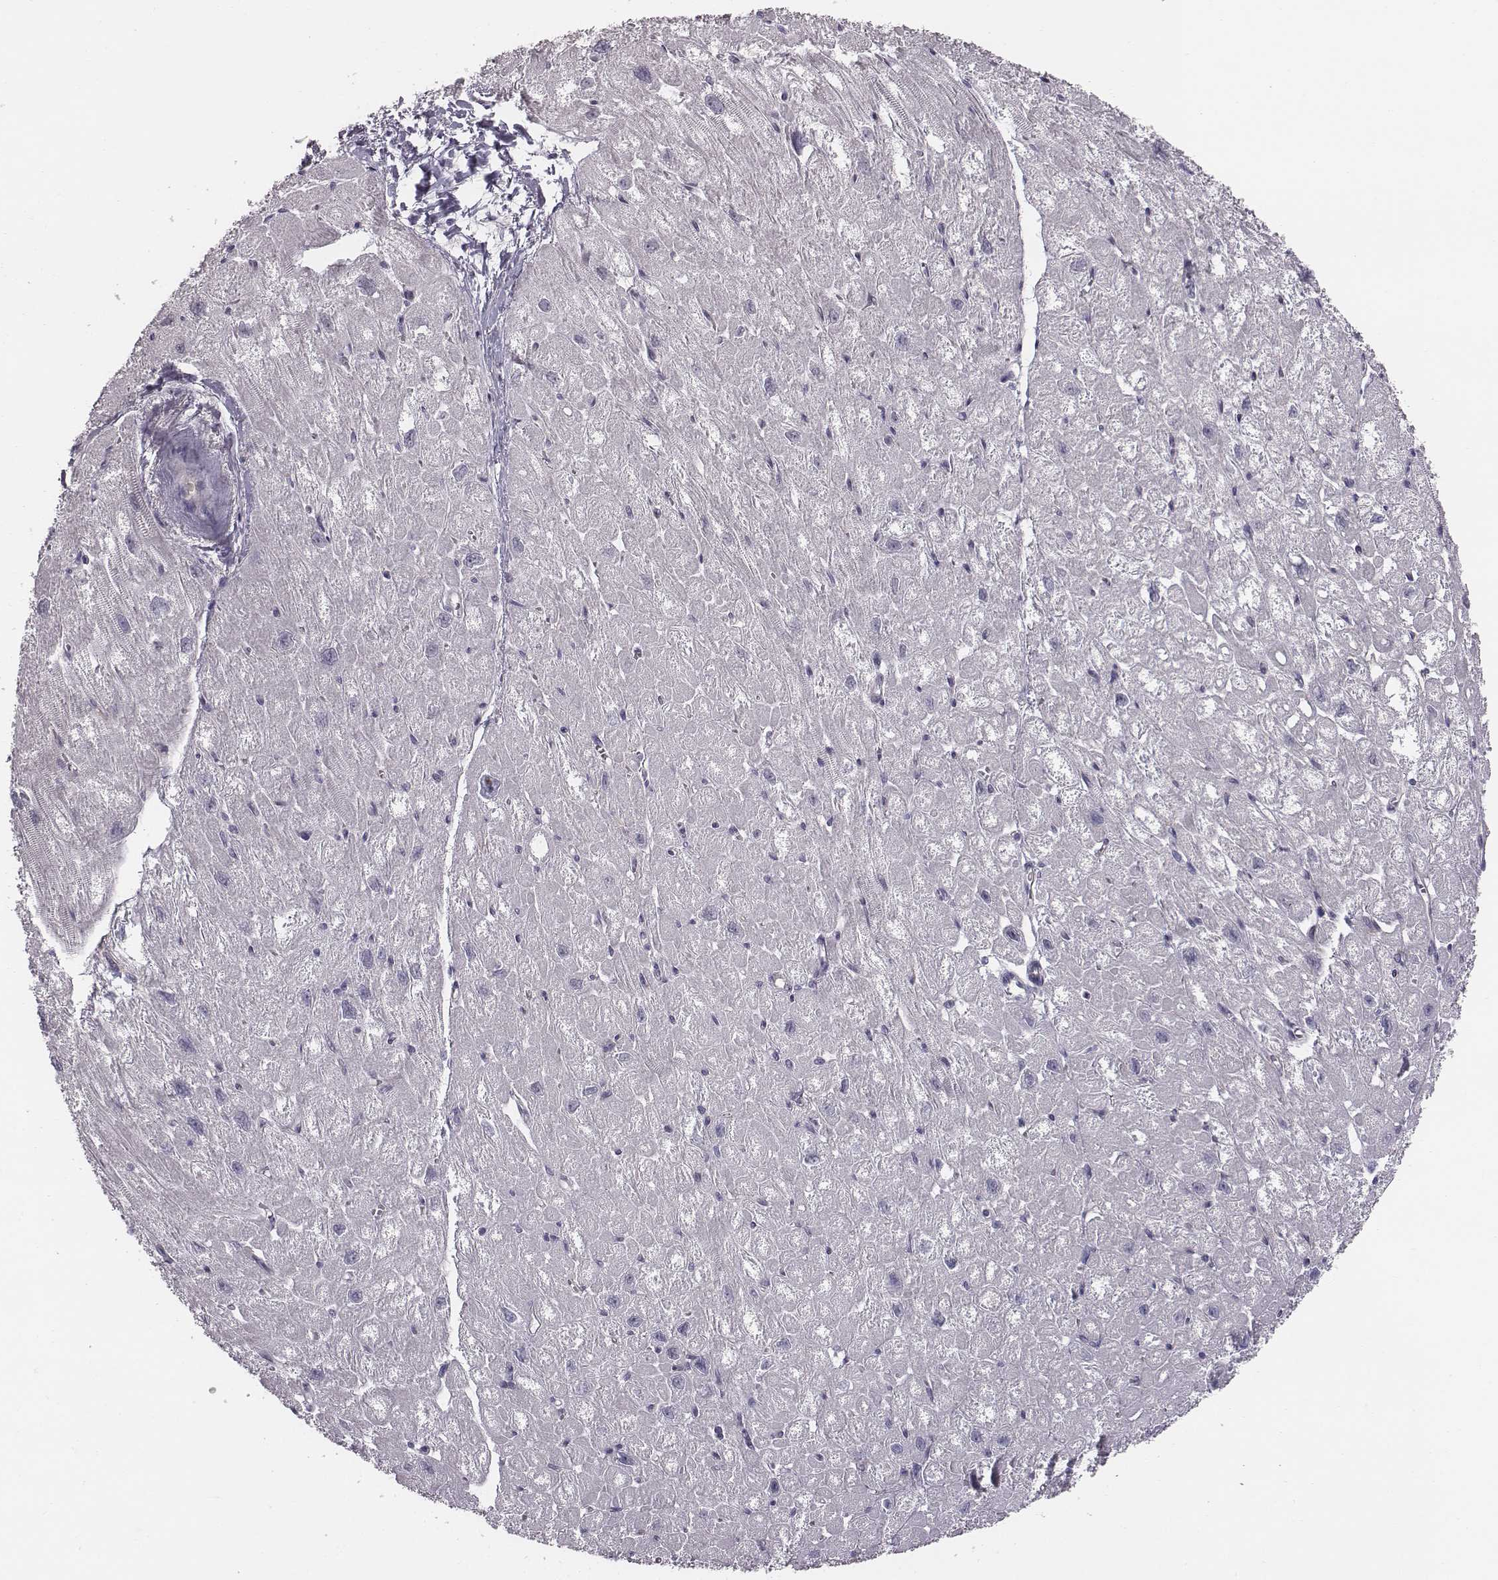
{"staining": {"intensity": "negative", "quantity": "none", "location": "none"}, "tissue": "heart muscle", "cell_type": "Cardiomyocytes", "image_type": "normal", "snomed": [{"axis": "morphology", "description": "Normal tissue, NOS"}, {"axis": "topography", "description": "Heart"}], "caption": "Human heart muscle stained for a protein using immunohistochemistry reveals no positivity in cardiomyocytes.", "gene": "CACNG4", "patient": {"sex": "male", "age": 61}}